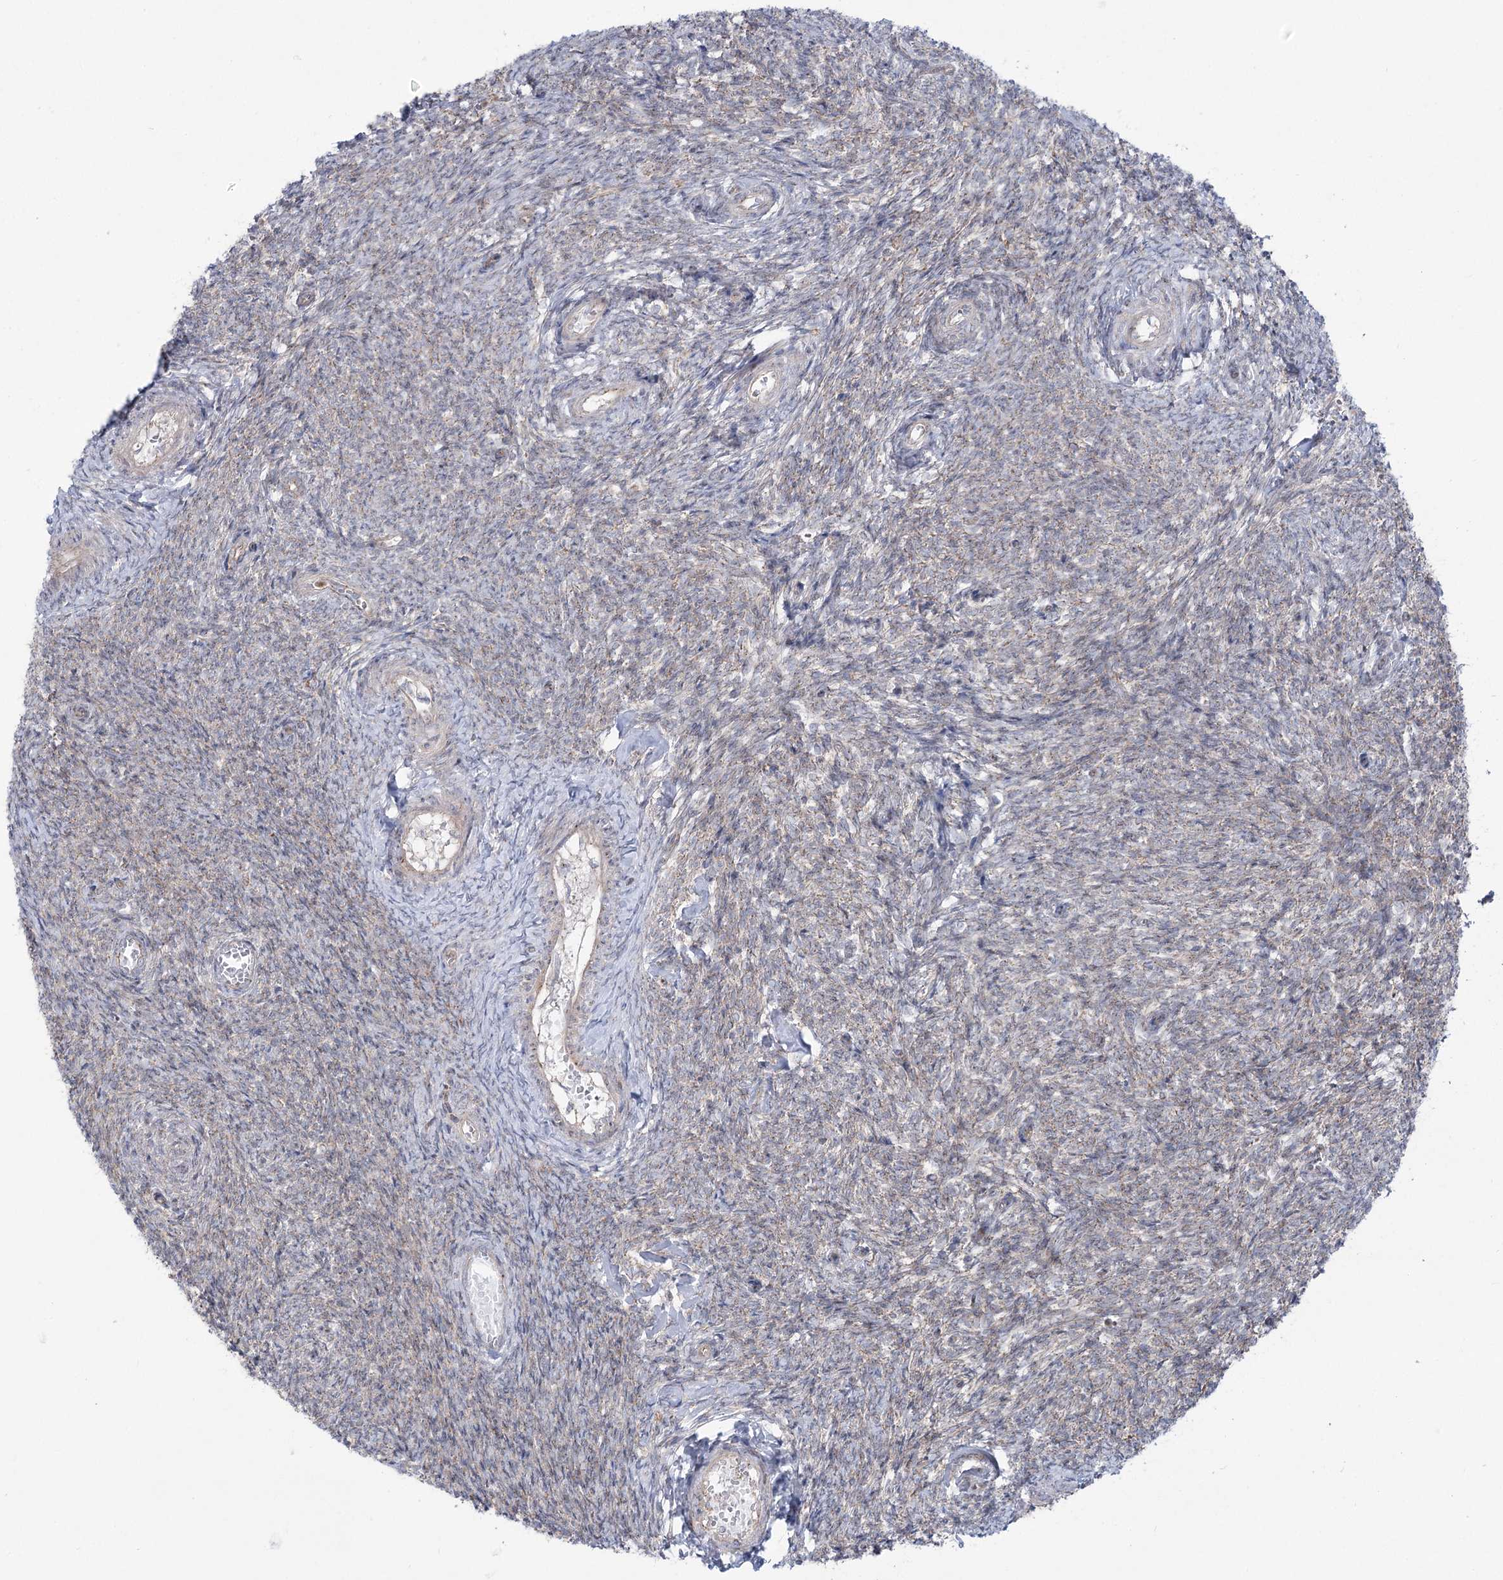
{"staining": {"intensity": "moderate", "quantity": ">75%", "location": "cytoplasmic/membranous"}, "tissue": "ovary", "cell_type": "Follicle cells", "image_type": "normal", "snomed": [{"axis": "morphology", "description": "Normal tissue, NOS"}, {"axis": "topography", "description": "Ovary"}], "caption": "Immunohistochemical staining of benign human ovary displays medium levels of moderate cytoplasmic/membranous positivity in about >75% of follicle cells.", "gene": "SCN11A", "patient": {"sex": "female", "age": 44}}